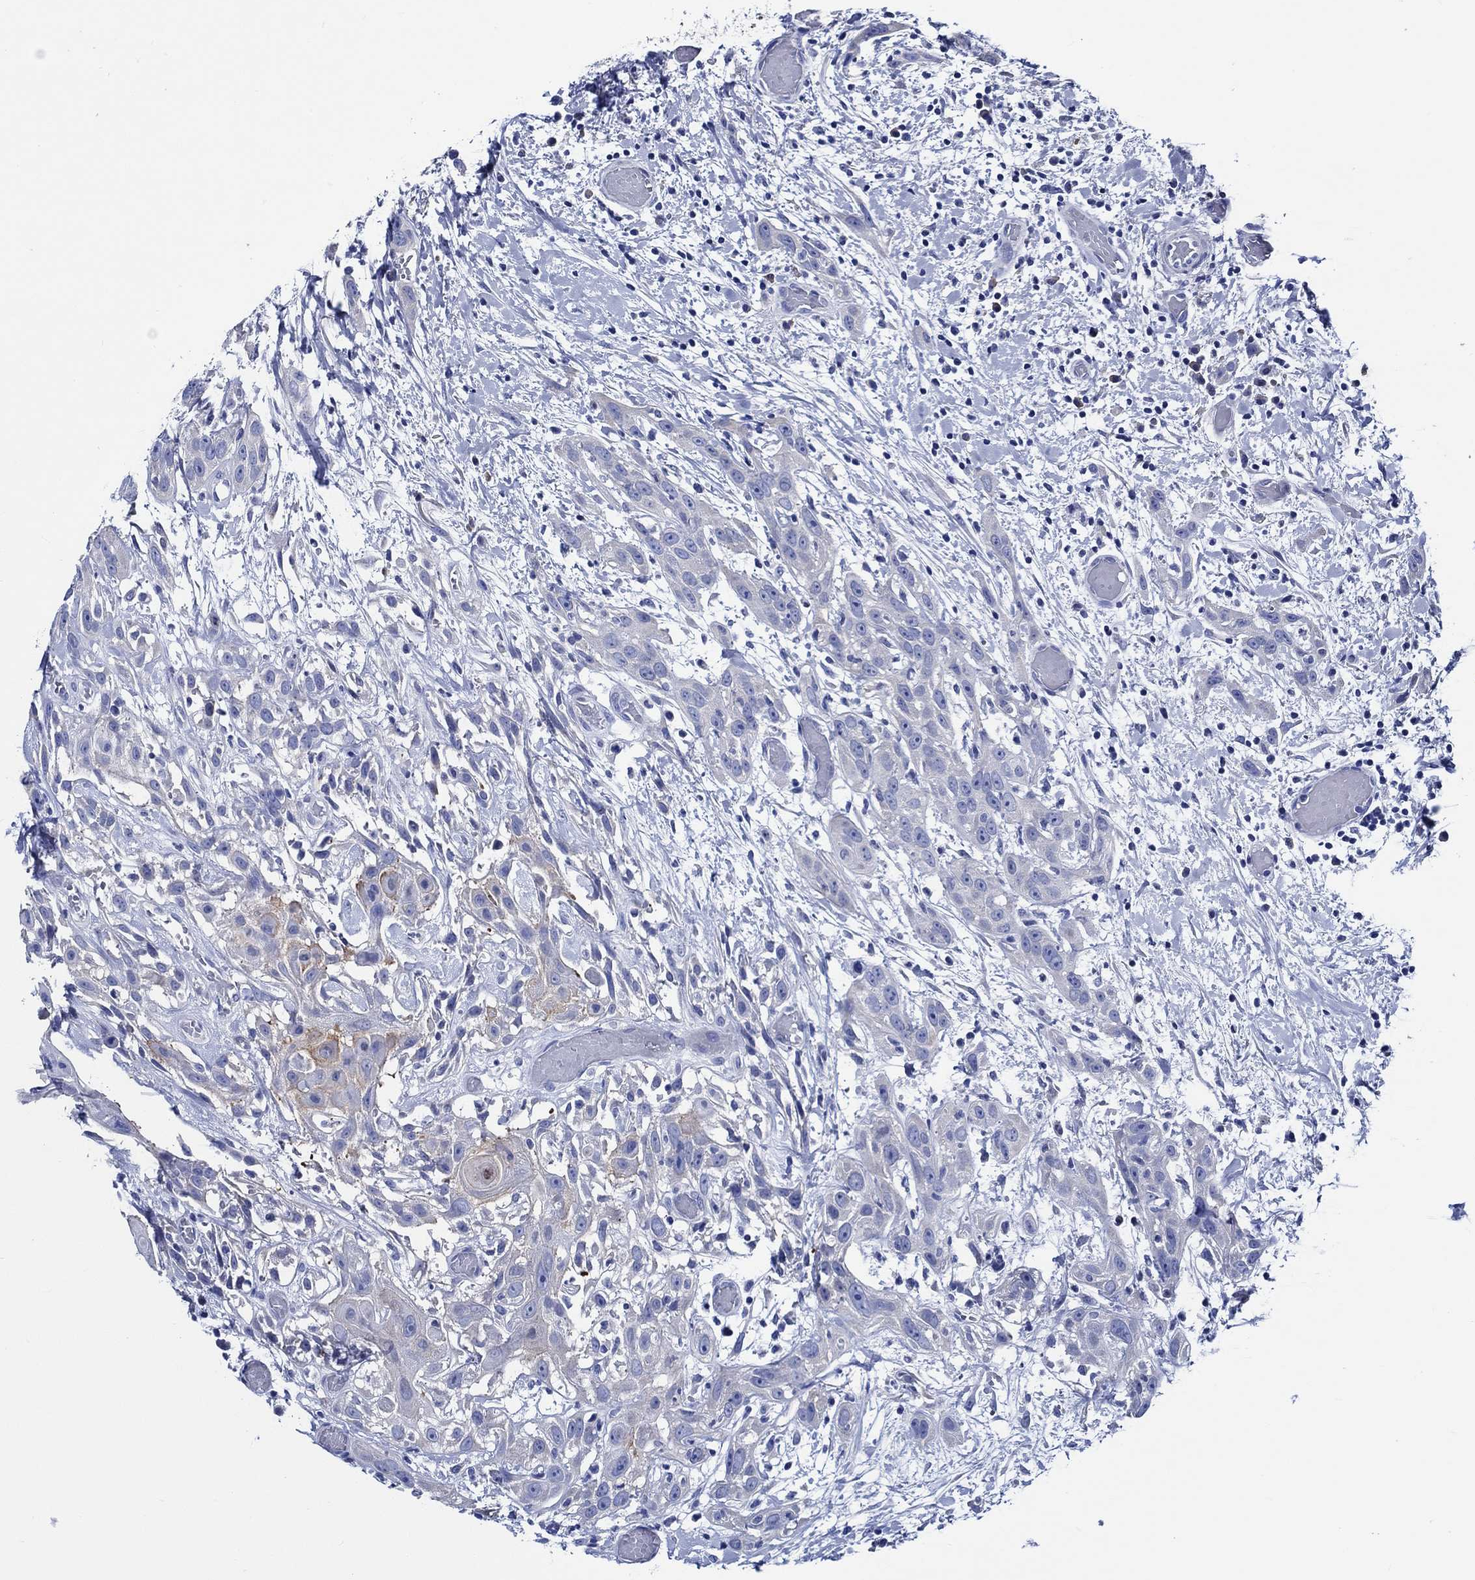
{"staining": {"intensity": "weak", "quantity": "<25%", "location": "cytoplasmic/membranous"}, "tissue": "head and neck cancer", "cell_type": "Tumor cells", "image_type": "cancer", "snomed": [{"axis": "morphology", "description": "Normal tissue, NOS"}, {"axis": "morphology", "description": "Squamous cell carcinoma, NOS"}, {"axis": "topography", "description": "Oral tissue"}, {"axis": "topography", "description": "Salivary gland"}, {"axis": "topography", "description": "Head-Neck"}], "caption": "Immunohistochemical staining of human head and neck squamous cell carcinoma exhibits no significant expression in tumor cells.", "gene": "WDR62", "patient": {"sex": "female", "age": 62}}